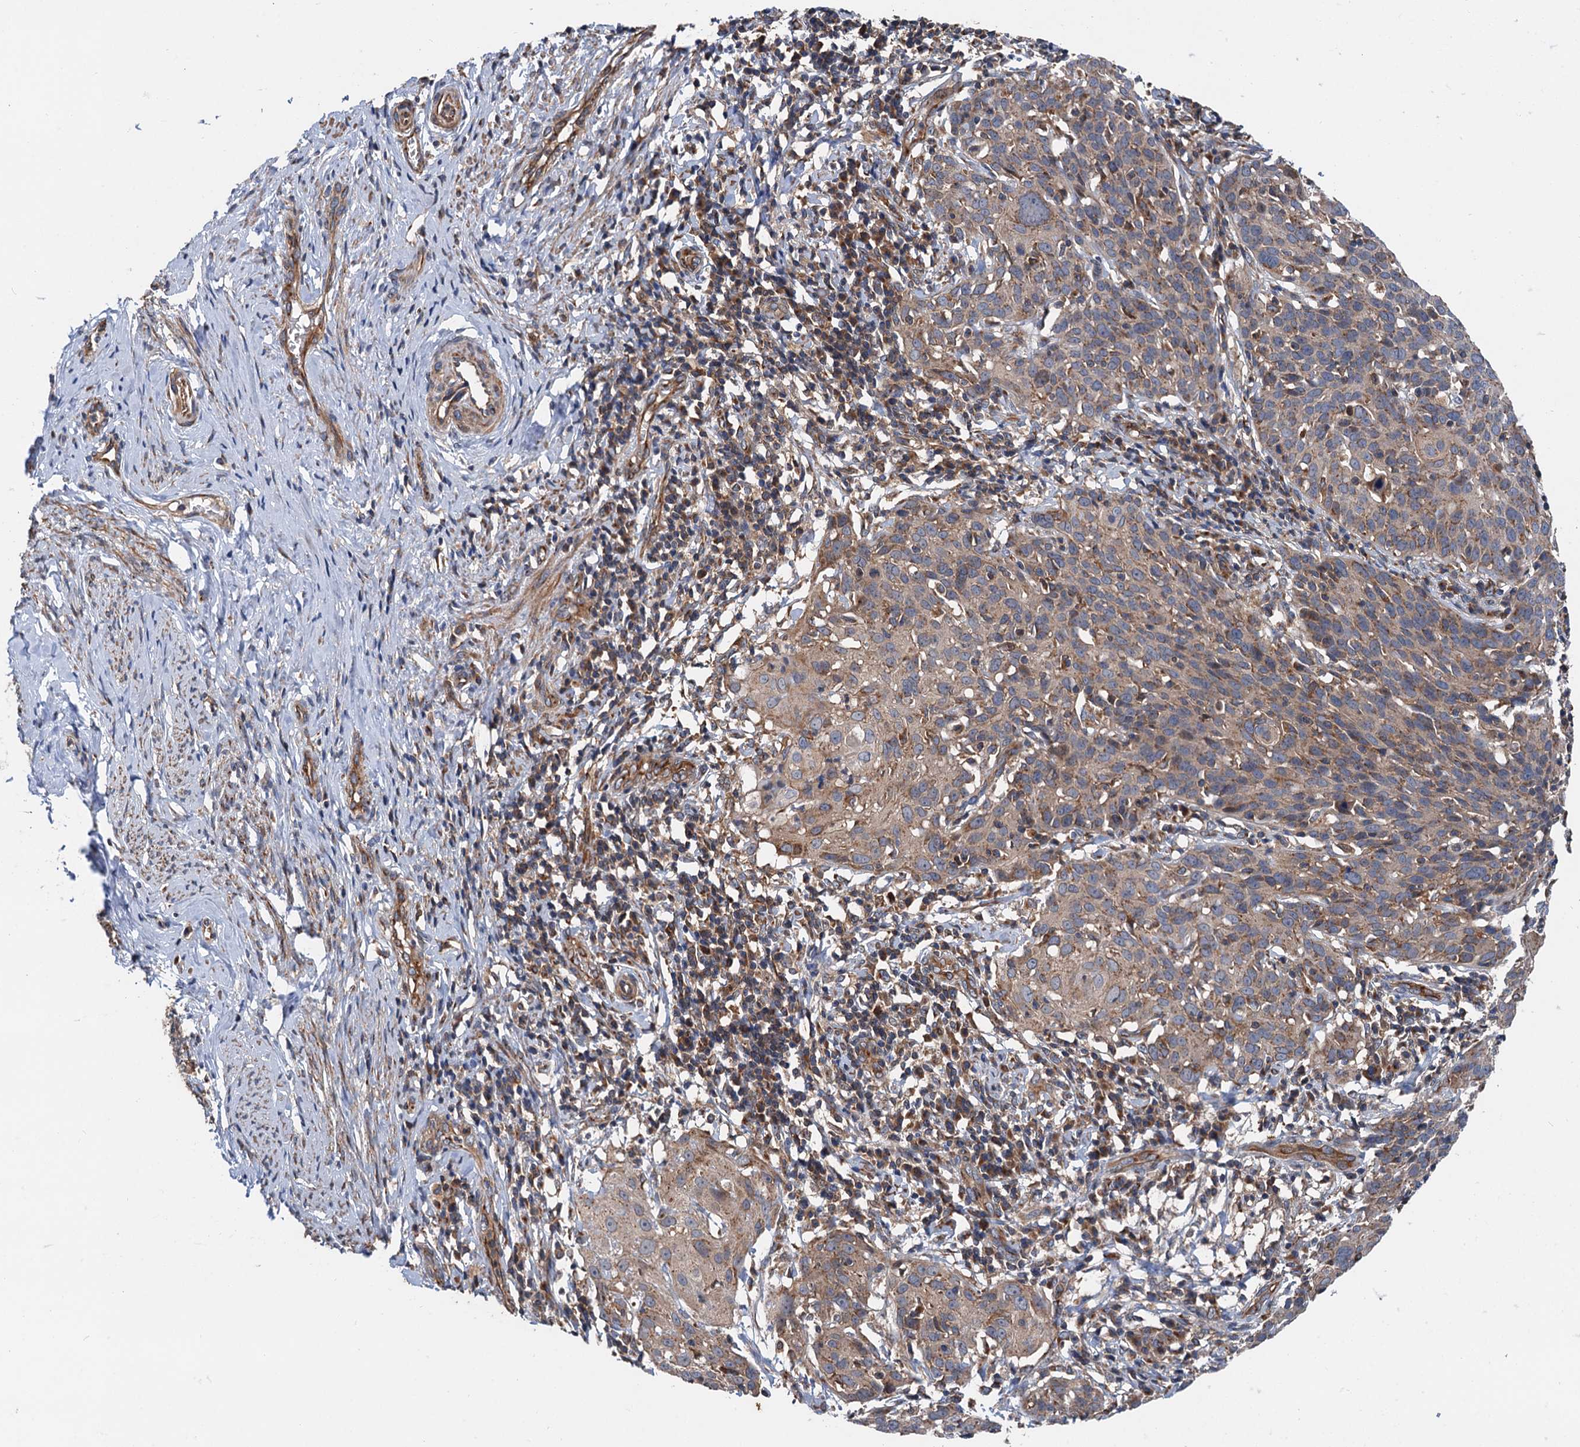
{"staining": {"intensity": "moderate", "quantity": "25%-75%", "location": "cytoplasmic/membranous"}, "tissue": "cervical cancer", "cell_type": "Tumor cells", "image_type": "cancer", "snomed": [{"axis": "morphology", "description": "Squamous cell carcinoma, NOS"}, {"axis": "topography", "description": "Cervix"}], "caption": "The photomicrograph exhibits a brown stain indicating the presence of a protein in the cytoplasmic/membranous of tumor cells in cervical squamous cell carcinoma. (IHC, brightfield microscopy, high magnification).", "gene": "ANKRD26", "patient": {"sex": "female", "age": 50}}